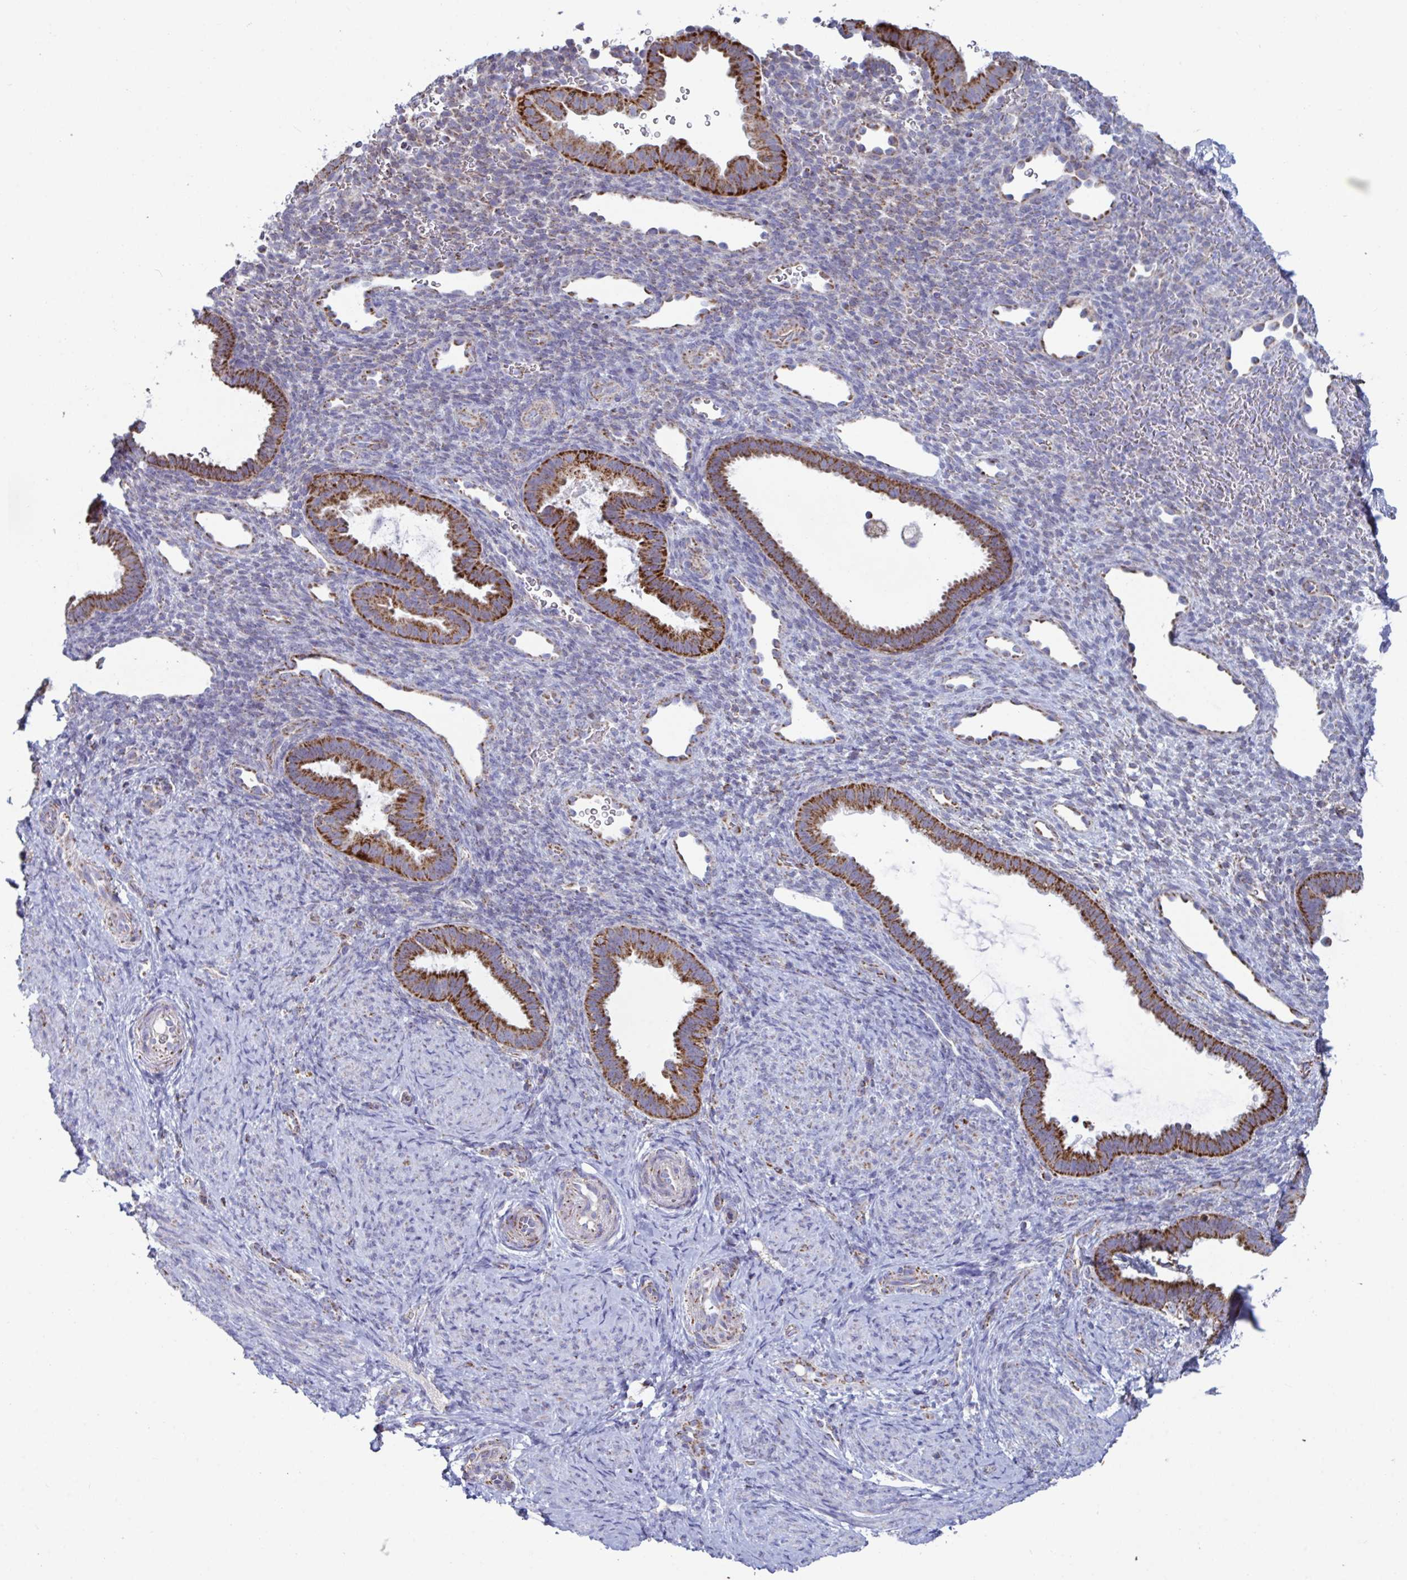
{"staining": {"intensity": "moderate", "quantity": "<25%", "location": "cytoplasmic/membranous"}, "tissue": "endometrium", "cell_type": "Cells in endometrial stroma", "image_type": "normal", "snomed": [{"axis": "morphology", "description": "Normal tissue, NOS"}, {"axis": "topography", "description": "Endometrium"}], "caption": "Approximately <25% of cells in endometrial stroma in benign endometrium demonstrate moderate cytoplasmic/membranous protein positivity as visualized by brown immunohistochemical staining.", "gene": "BCAT2", "patient": {"sex": "female", "age": 34}}